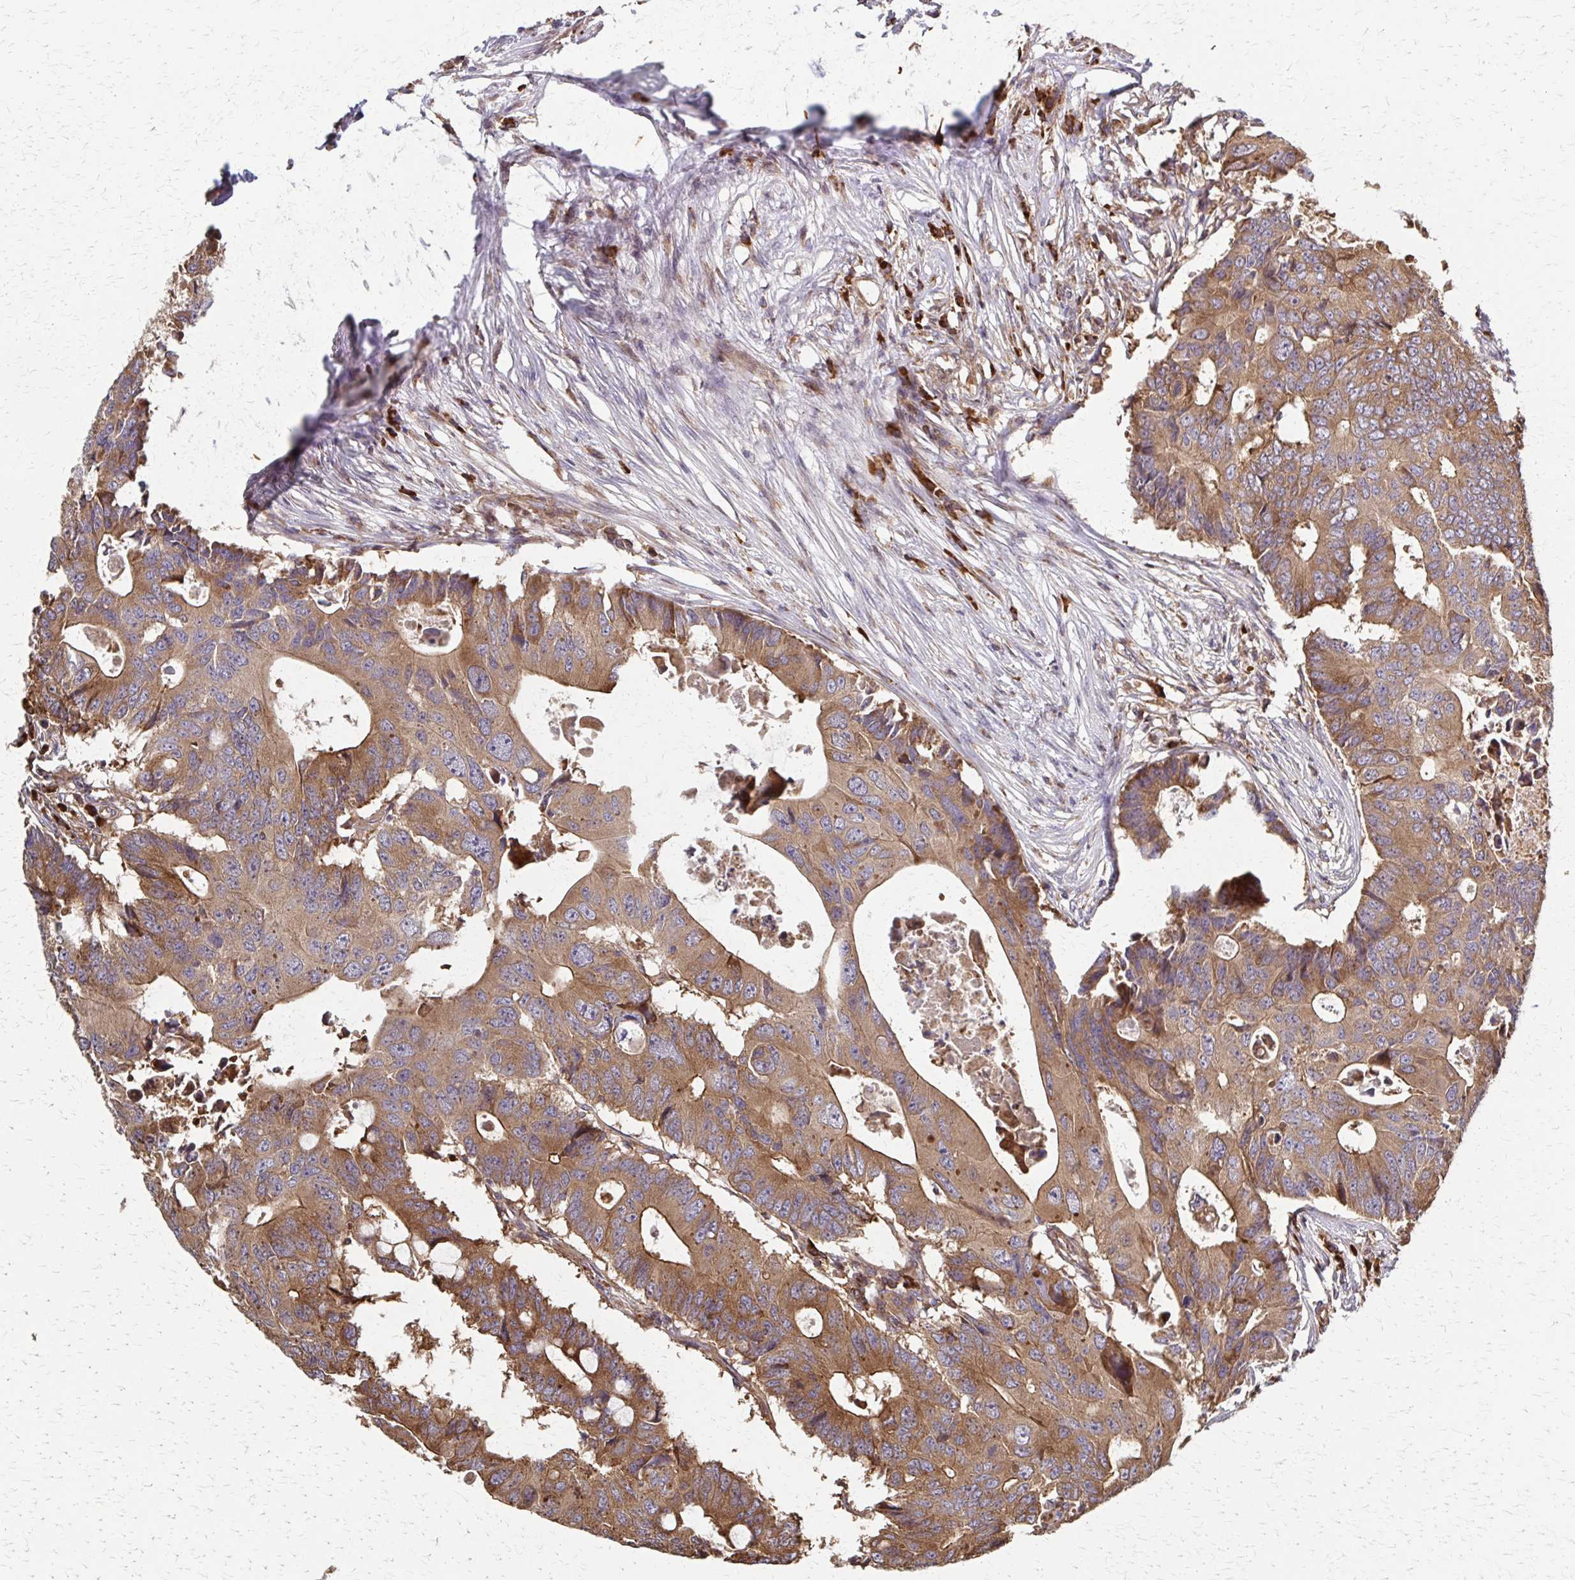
{"staining": {"intensity": "moderate", "quantity": ">75%", "location": "cytoplasmic/membranous"}, "tissue": "colorectal cancer", "cell_type": "Tumor cells", "image_type": "cancer", "snomed": [{"axis": "morphology", "description": "Adenocarcinoma, NOS"}, {"axis": "topography", "description": "Colon"}], "caption": "IHC photomicrograph of colorectal cancer (adenocarcinoma) stained for a protein (brown), which displays medium levels of moderate cytoplasmic/membranous positivity in about >75% of tumor cells.", "gene": "EEF2", "patient": {"sex": "male", "age": 71}}